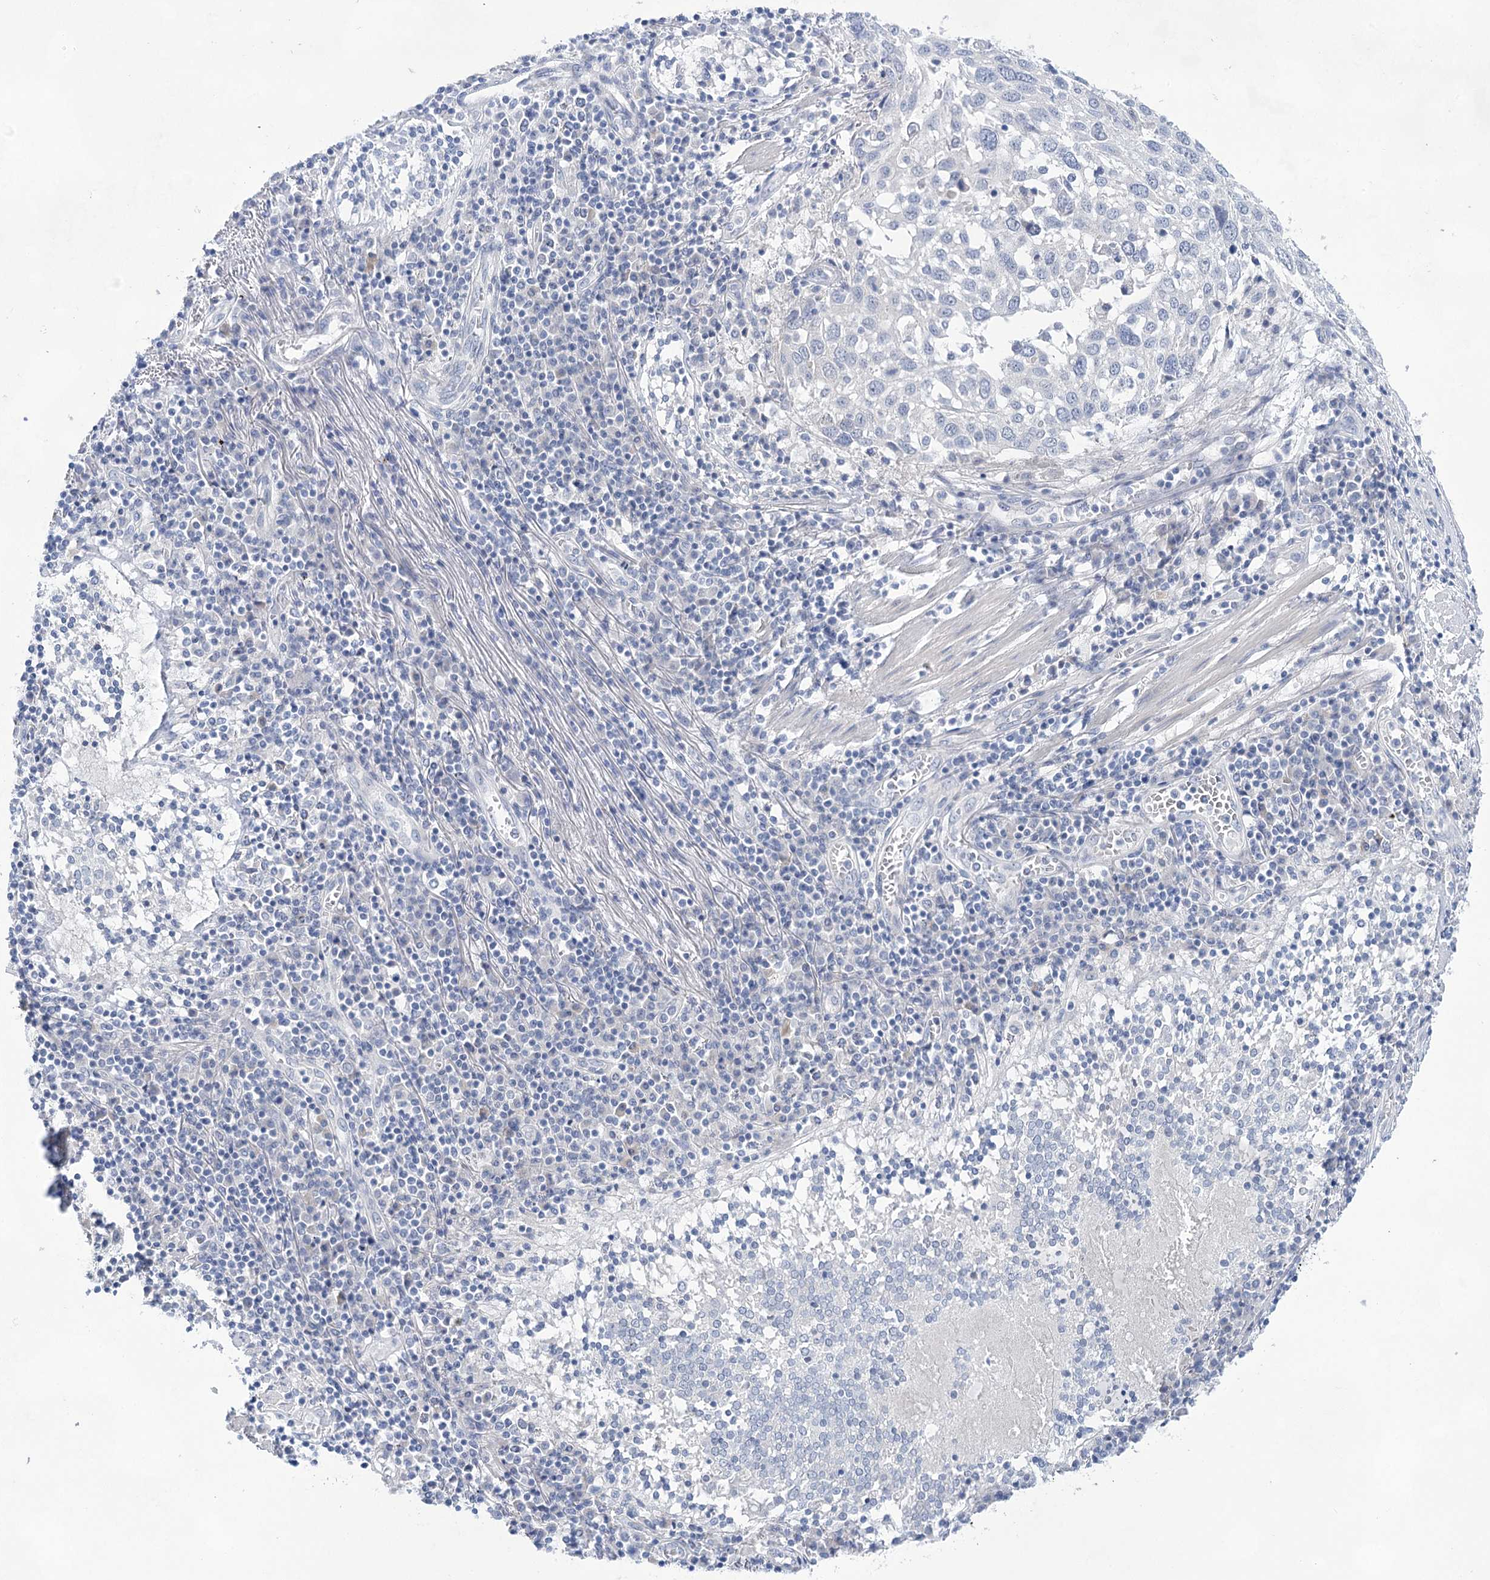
{"staining": {"intensity": "negative", "quantity": "none", "location": "none"}, "tissue": "lung cancer", "cell_type": "Tumor cells", "image_type": "cancer", "snomed": [{"axis": "morphology", "description": "Squamous cell carcinoma, NOS"}, {"axis": "topography", "description": "Lung"}], "caption": "An immunohistochemistry micrograph of squamous cell carcinoma (lung) is shown. There is no staining in tumor cells of squamous cell carcinoma (lung).", "gene": "LALBA", "patient": {"sex": "male", "age": 65}}